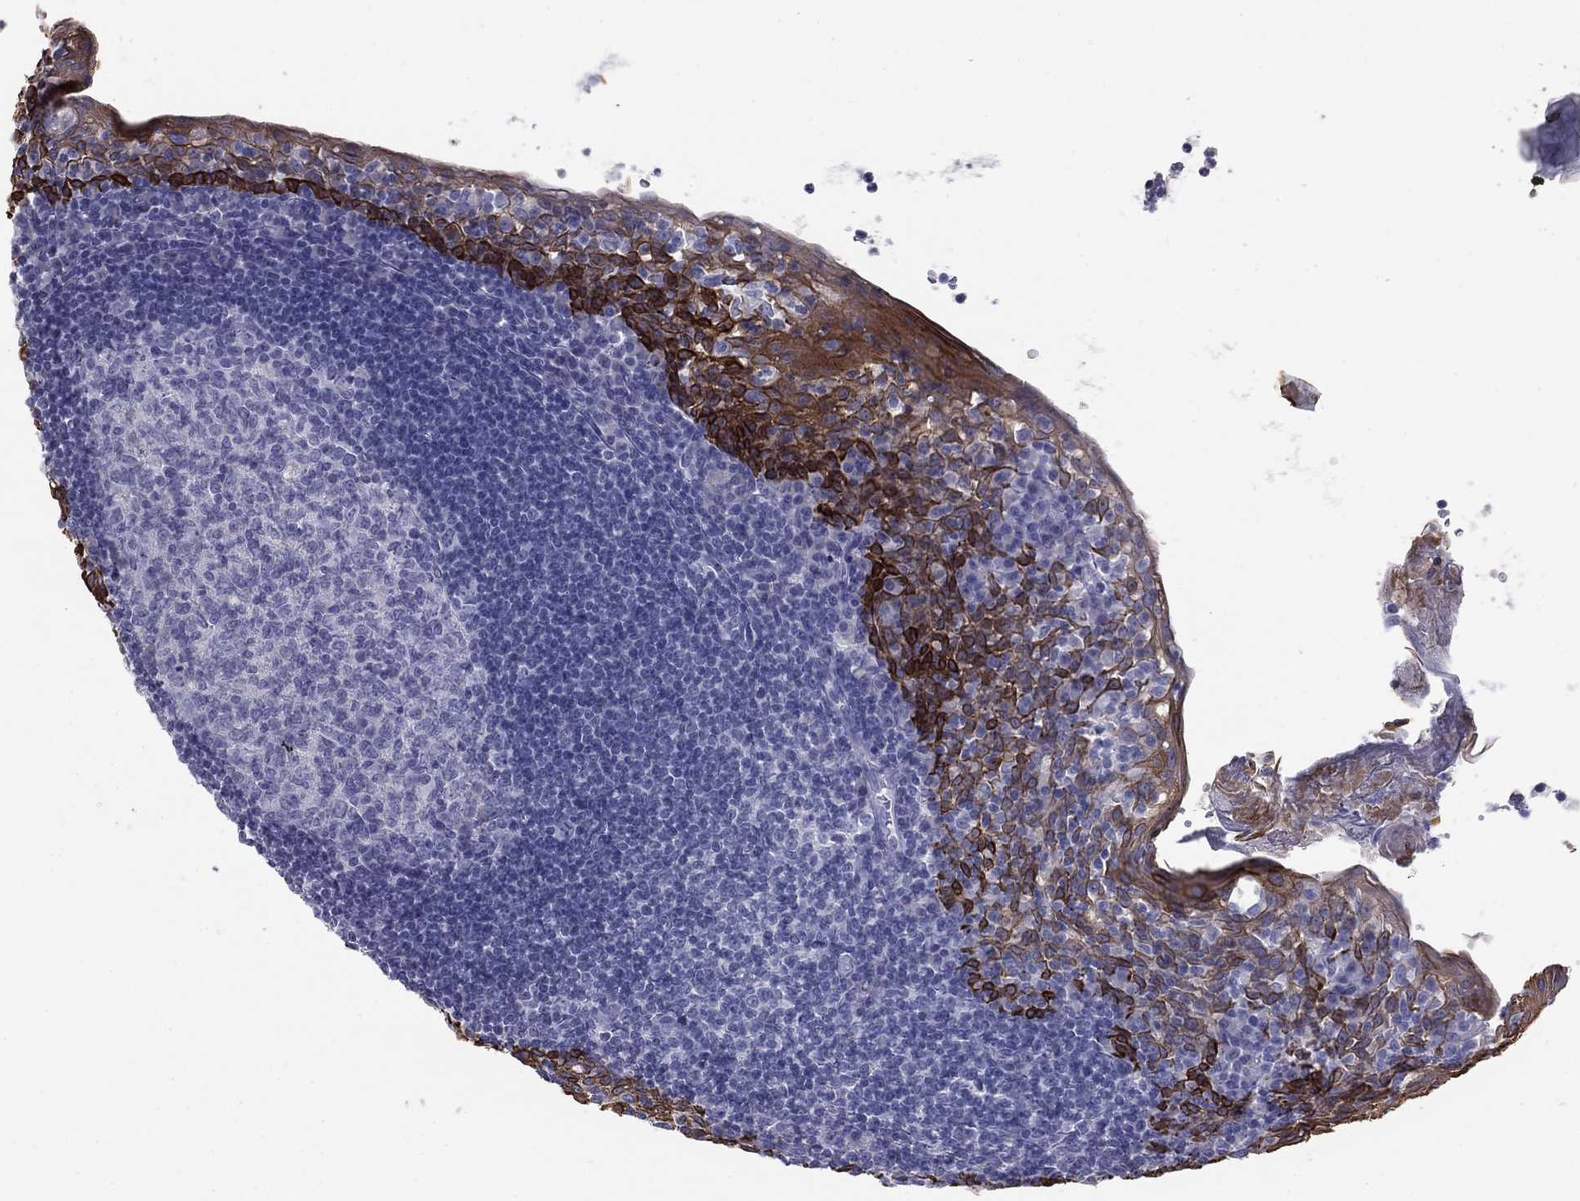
{"staining": {"intensity": "negative", "quantity": "none", "location": "none"}, "tissue": "tonsil", "cell_type": "Germinal center cells", "image_type": "normal", "snomed": [{"axis": "morphology", "description": "Normal tissue, NOS"}, {"axis": "topography", "description": "Tonsil"}], "caption": "A photomicrograph of tonsil stained for a protein demonstrates no brown staining in germinal center cells.", "gene": "KRT75", "patient": {"sex": "female", "age": 13}}